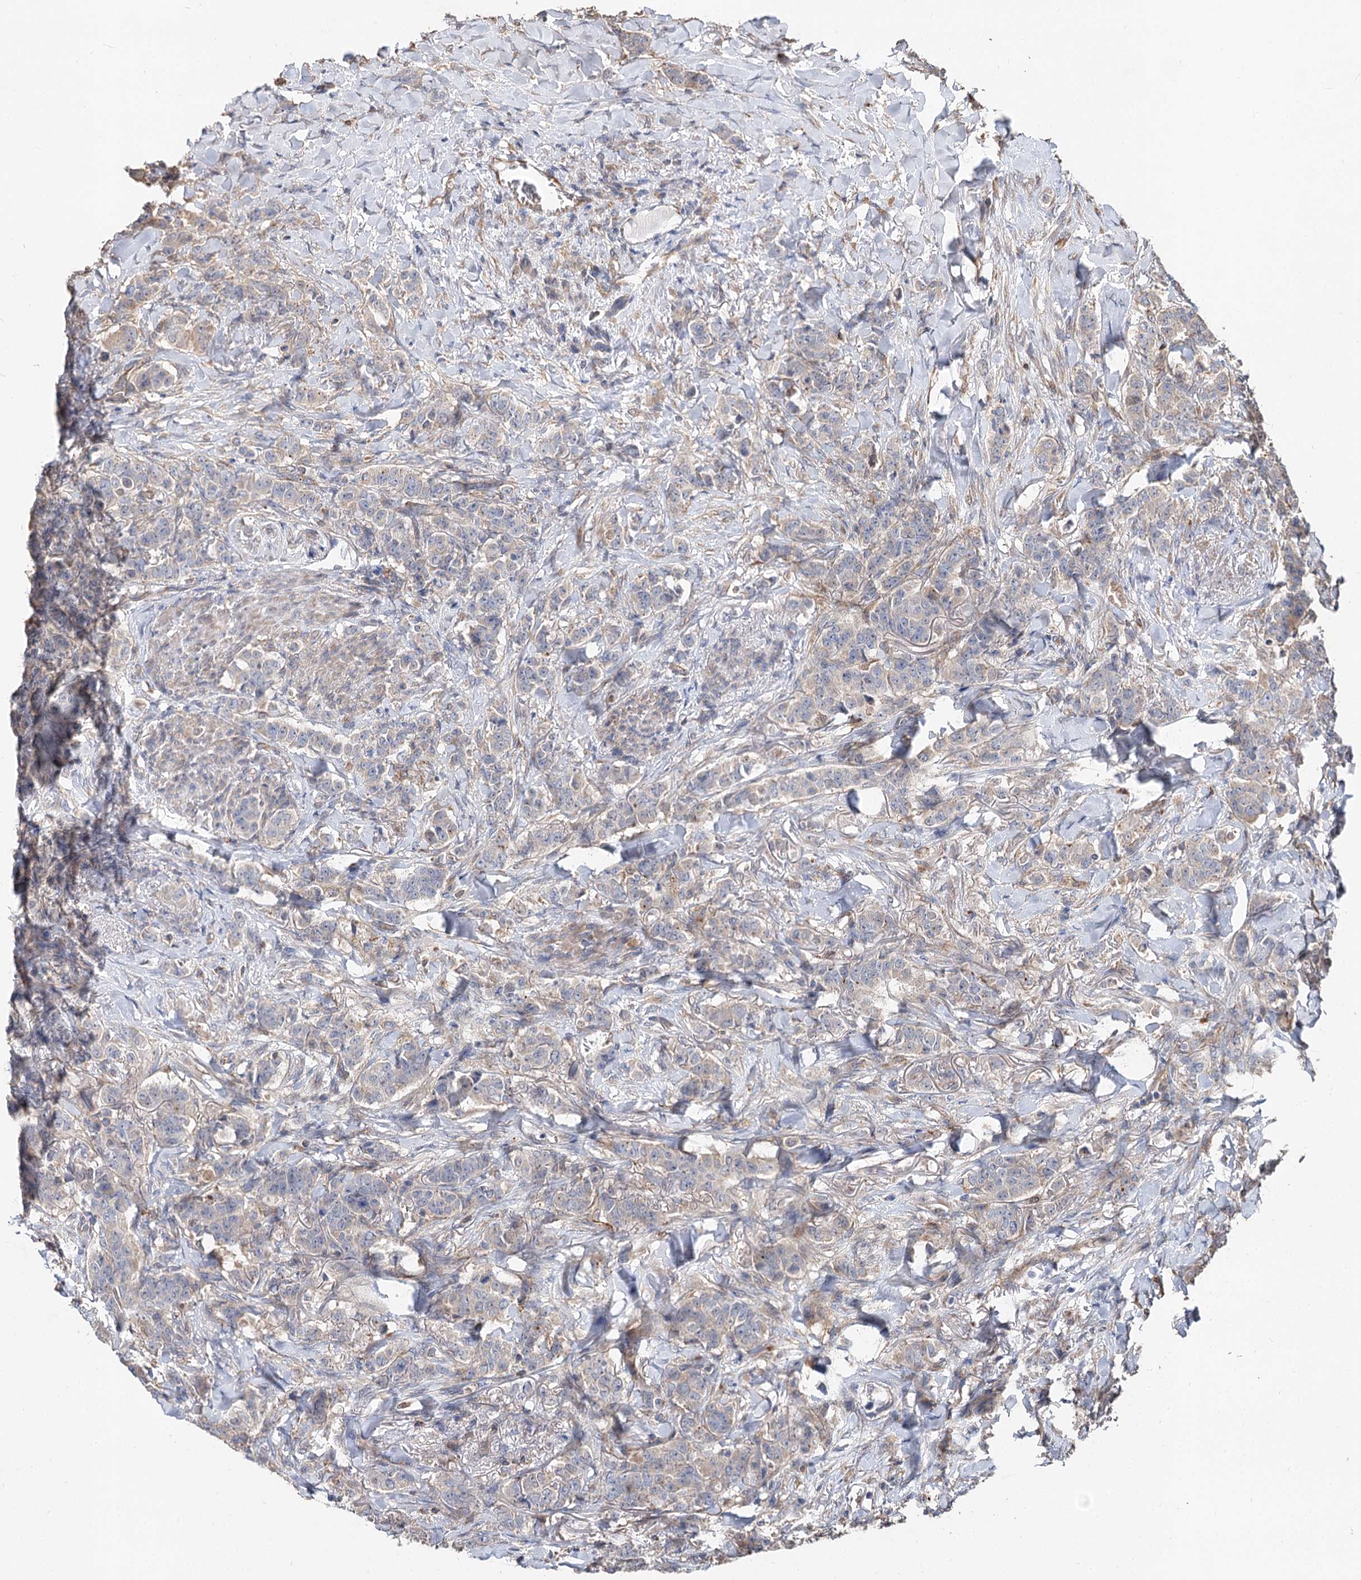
{"staining": {"intensity": "weak", "quantity": "<25%", "location": "cytoplasmic/membranous"}, "tissue": "breast cancer", "cell_type": "Tumor cells", "image_type": "cancer", "snomed": [{"axis": "morphology", "description": "Duct carcinoma"}, {"axis": "topography", "description": "Breast"}], "caption": "IHC of breast invasive ductal carcinoma displays no positivity in tumor cells.", "gene": "SPART", "patient": {"sex": "female", "age": 40}}